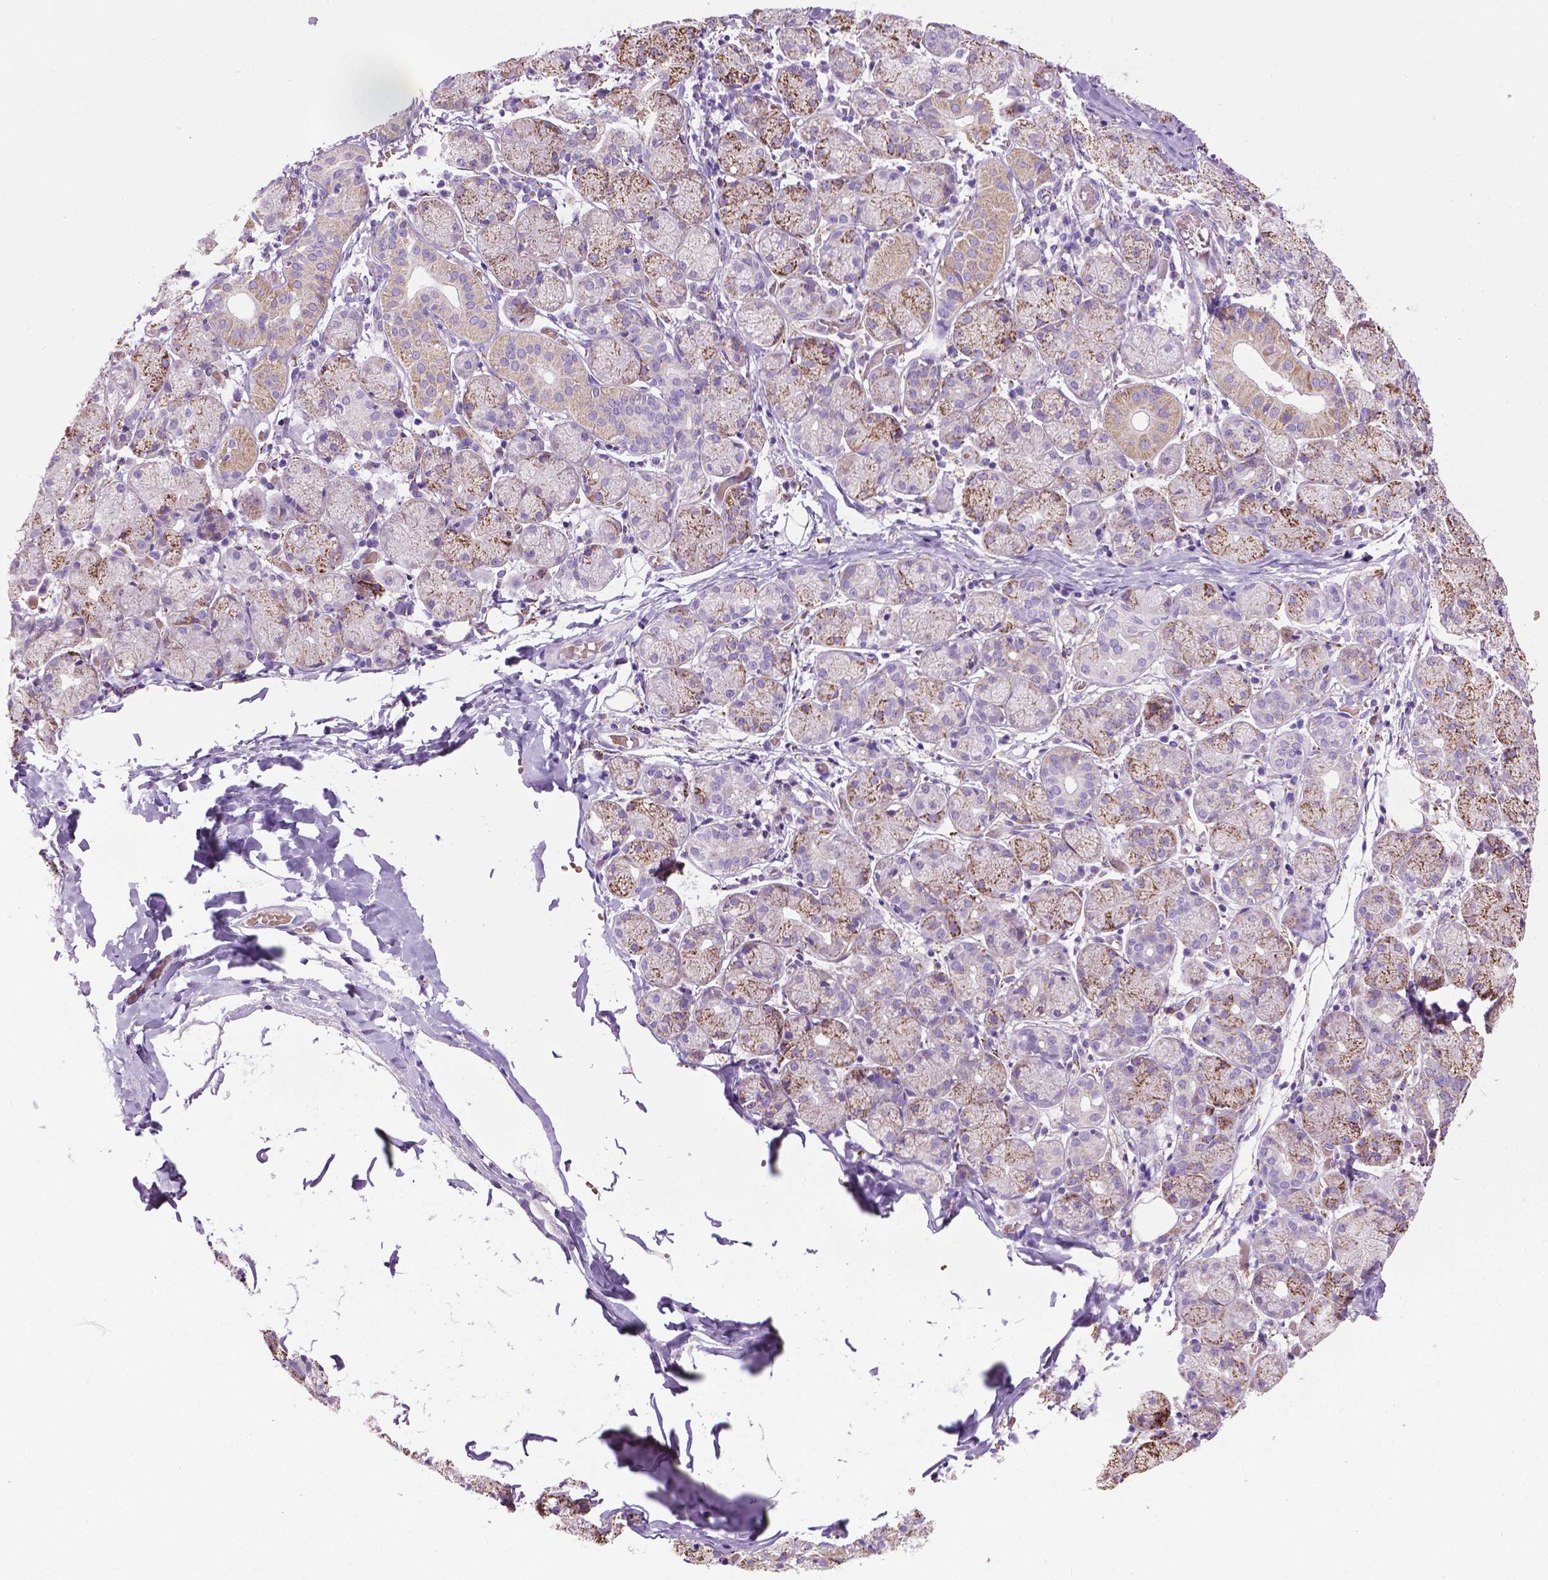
{"staining": {"intensity": "weak", "quantity": "<25%", "location": "cytoplasmic/membranous"}, "tissue": "salivary gland", "cell_type": "Glandular cells", "image_type": "normal", "snomed": [{"axis": "morphology", "description": "Normal tissue, NOS"}, {"axis": "topography", "description": "Salivary gland"}, {"axis": "topography", "description": "Peripheral nerve tissue"}], "caption": "DAB (3,3'-diaminobenzidine) immunohistochemical staining of benign salivary gland demonstrates no significant positivity in glandular cells. Nuclei are stained in blue.", "gene": "TMEM132E", "patient": {"sex": "female", "age": 24}}